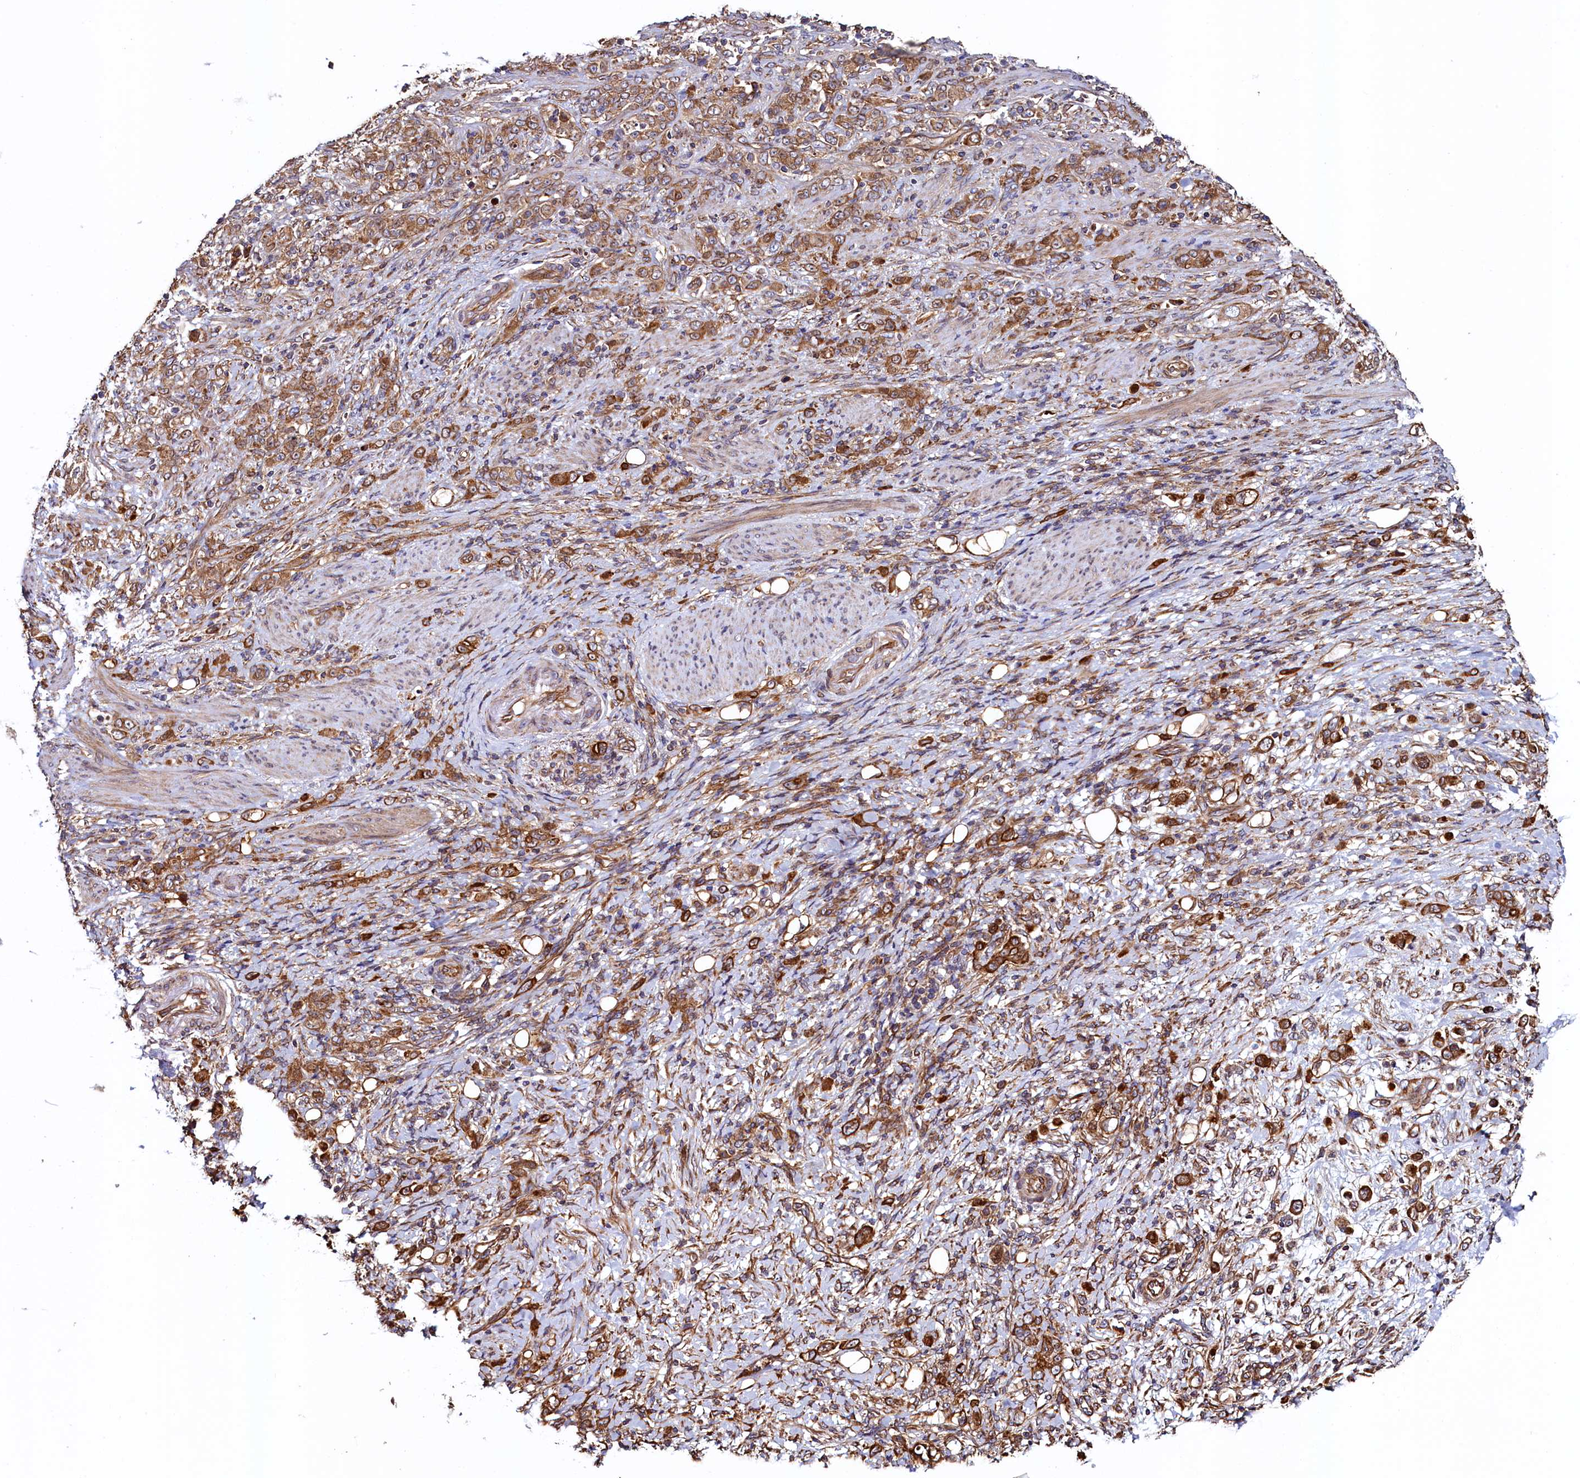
{"staining": {"intensity": "moderate", "quantity": ">75%", "location": "cytoplasmic/membranous"}, "tissue": "stomach cancer", "cell_type": "Tumor cells", "image_type": "cancer", "snomed": [{"axis": "morphology", "description": "Adenocarcinoma, NOS"}, {"axis": "topography", "description": "Stomach"}], "caption": "A photomicrograph of human stomach cancer stained for a protein demonstrates moderate cytoplasmic/membranous brown staining in tumor cells.", "gene": "ATXN2L", "patient": {"sex": "female", "age": 79}}